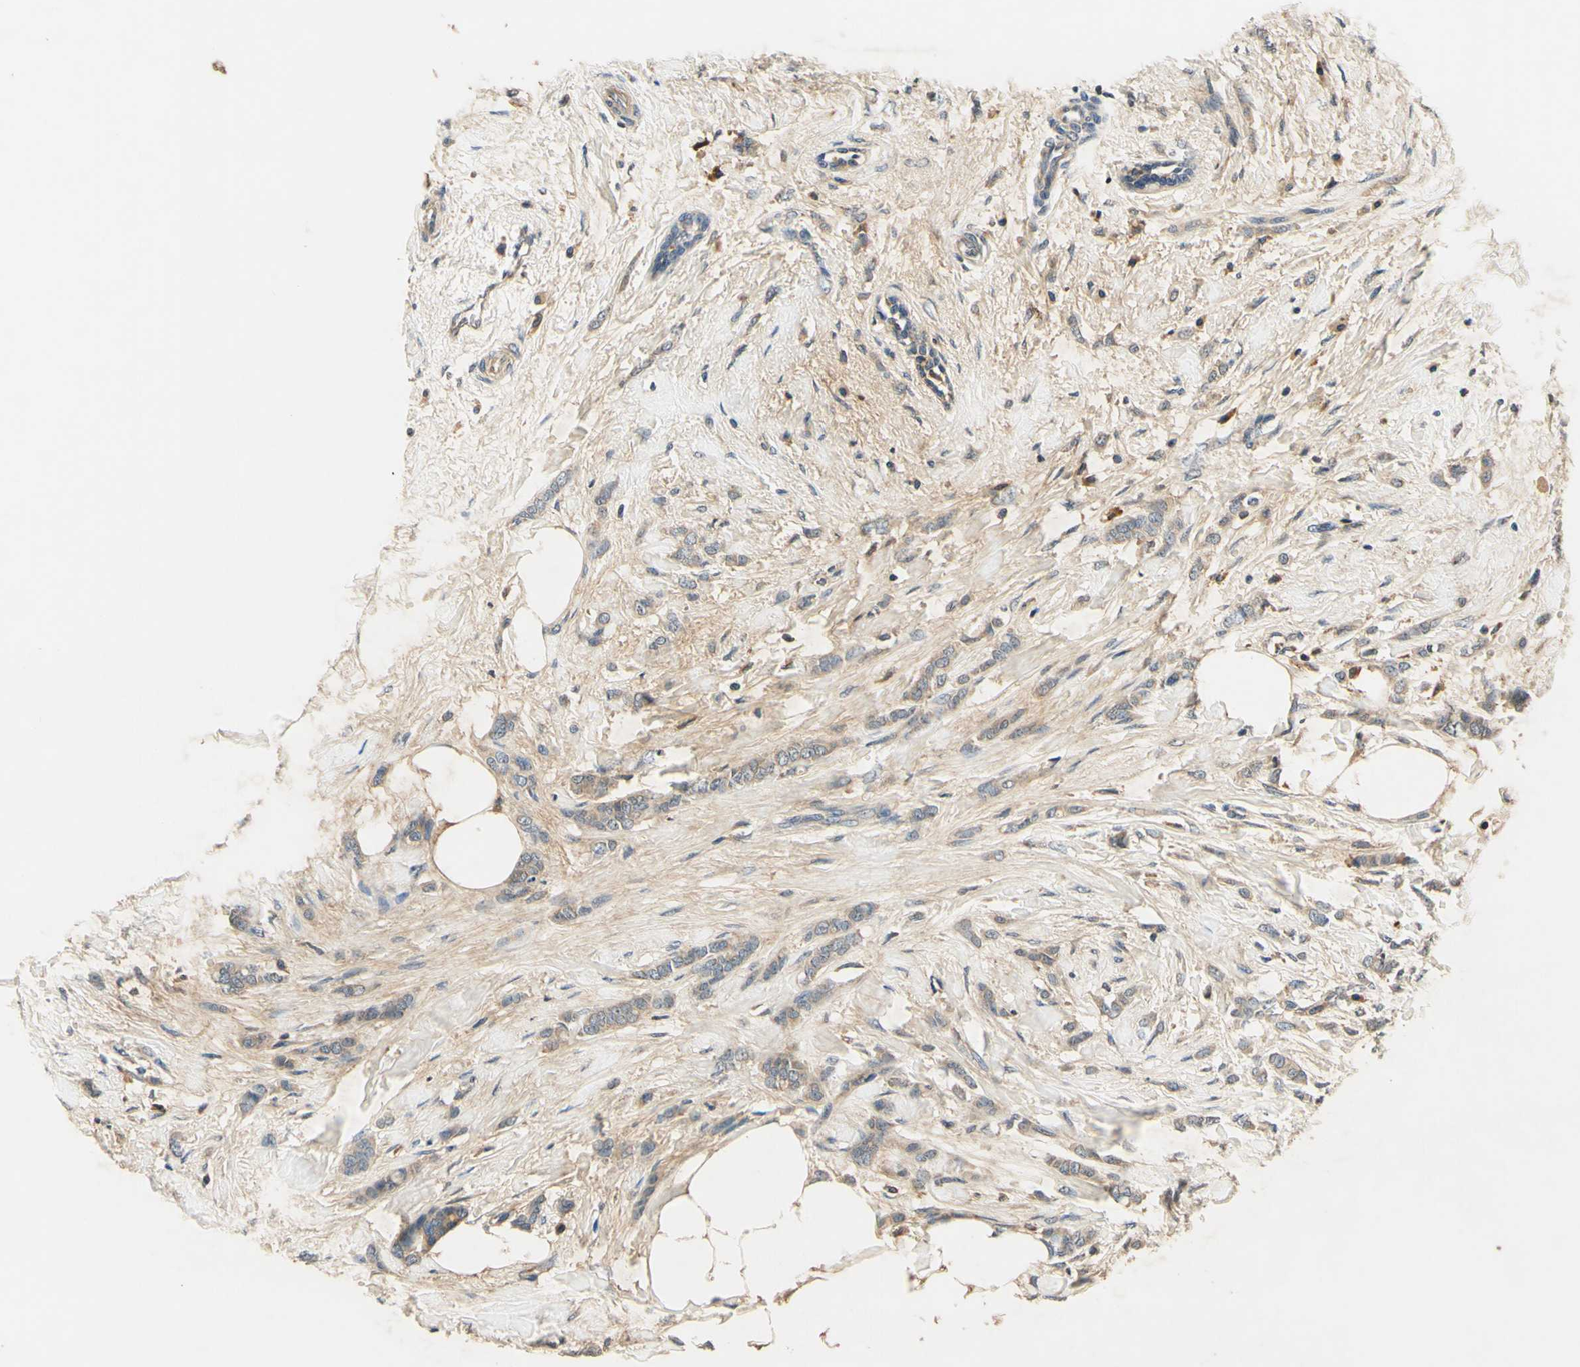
{"staining": {"intensity": "weak", "quantity": "25%-75%", "location": "cytoplasmic/membranous"}, "tissue": "breast cancer", "cell_type": "Tumor cells", "image_type": "cancer", "snomed": [{"axis": "morphology", "description": "Lobular carcinoma, in situ"}, {"axis": "morphology", "description": "Lobular carcinoma"}, {"axis": "topography", "description": "Breast"}], "caption": "This image shows immunohistochemistry staining of human breast cancer (lobular carcinoma in situ), with low weak cytoplasmic/membranous staining in about 25%-75% of tumor cells.", "gene": "PLA2G4A", "patient": {"sex": "female", "age": 41}}